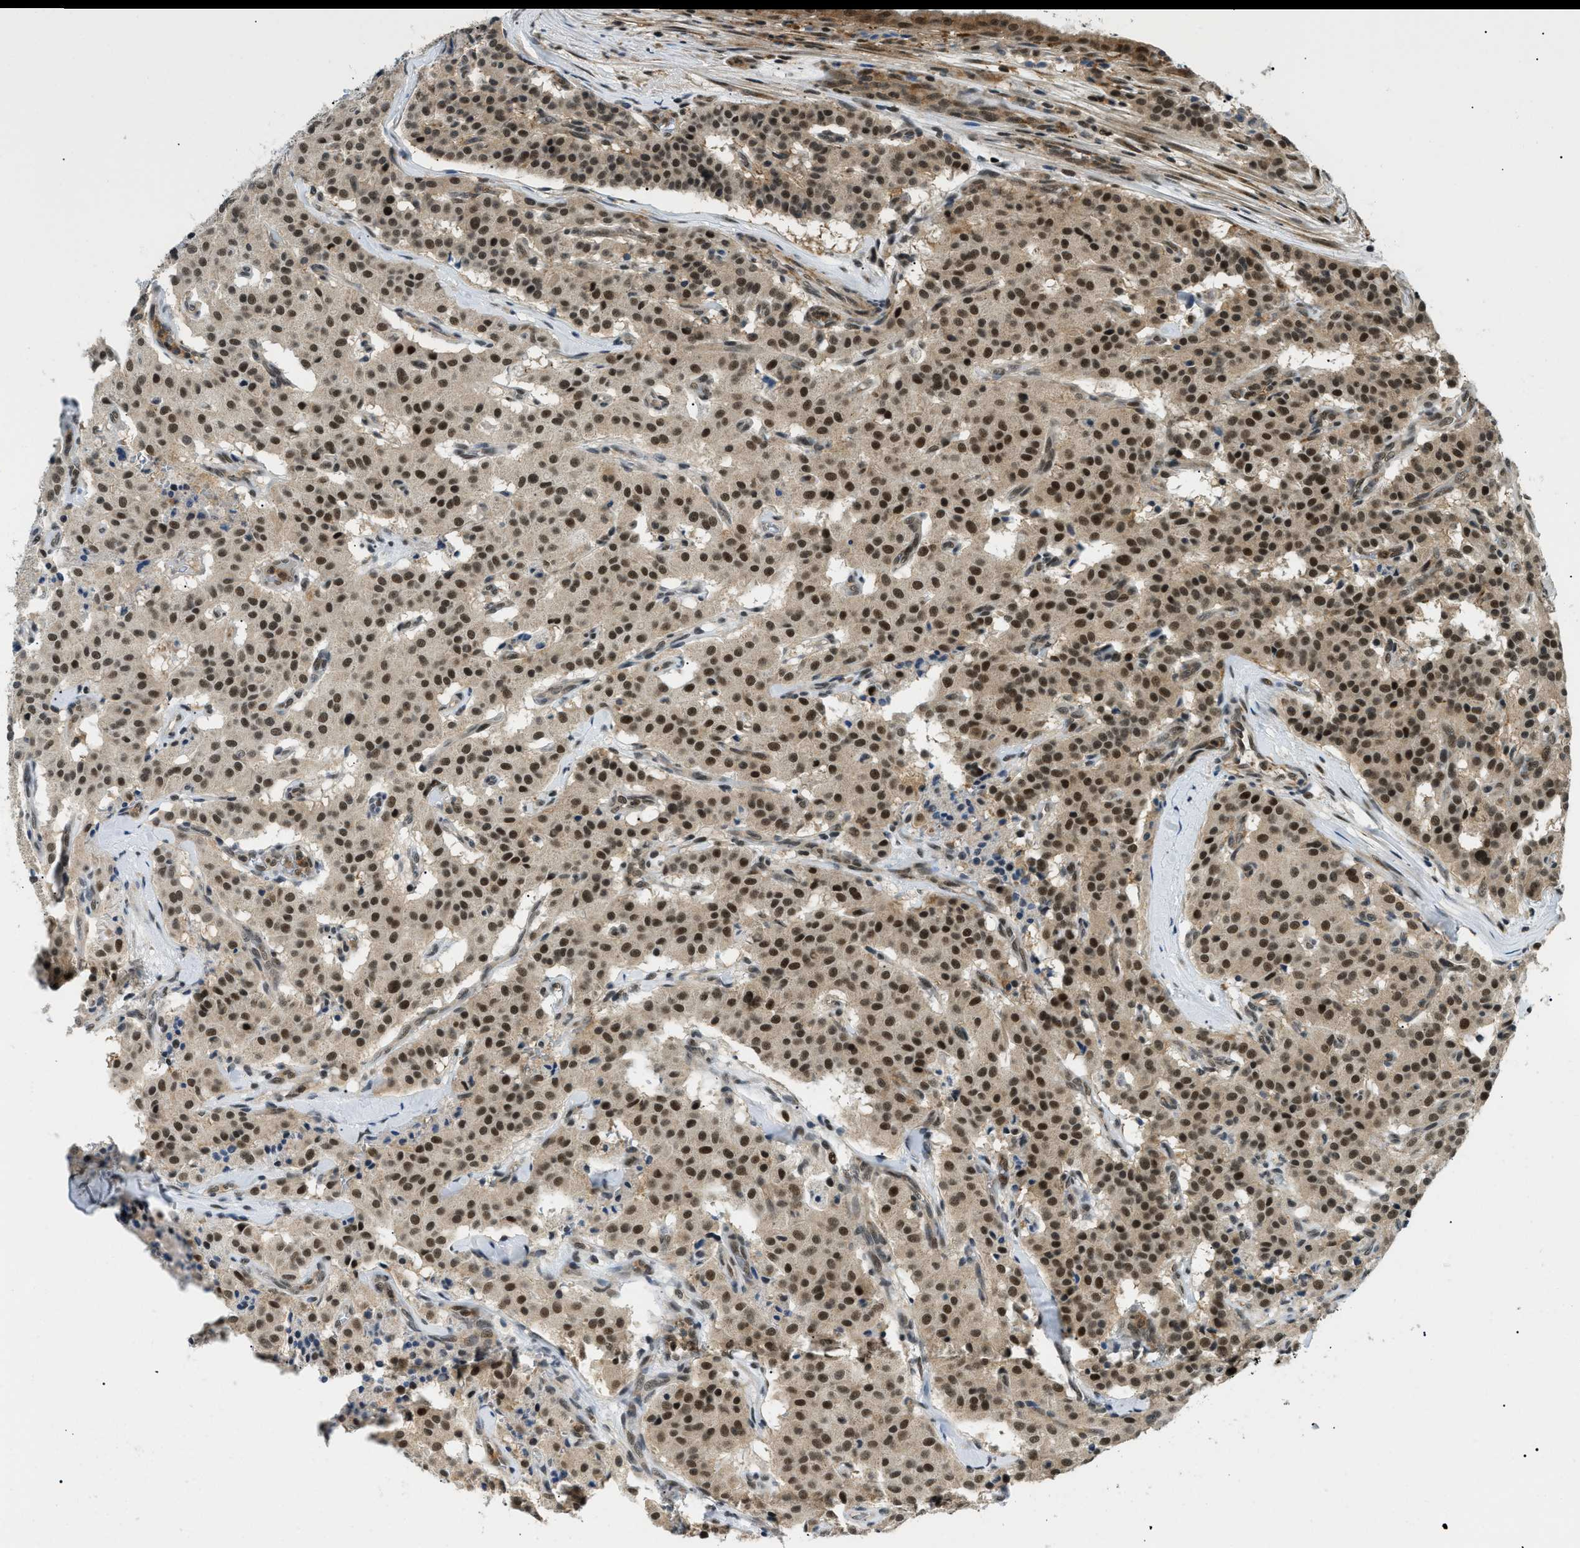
{"staining": {"intensity": "strong", "quantity": ">75%", "location": "cytoplasmic/membranous,nuclear"}, "tissue": "carcinoid", "cell_type": "Tumor cells", "image_type": "cancer", "snomed": [{"axis": "morphology", "description": "Carcinoid, malignant, NOS"}, {"axis": "topography", "description": "Lung"}], "caption": "Immunohistochemistry of carcinoid displays high levels of strong cytoplasmic/membranous and nuclear staining in about >75% of tumor cells.", "gene": "RBM15", "patient": {"sex": "male", "age": 30}}